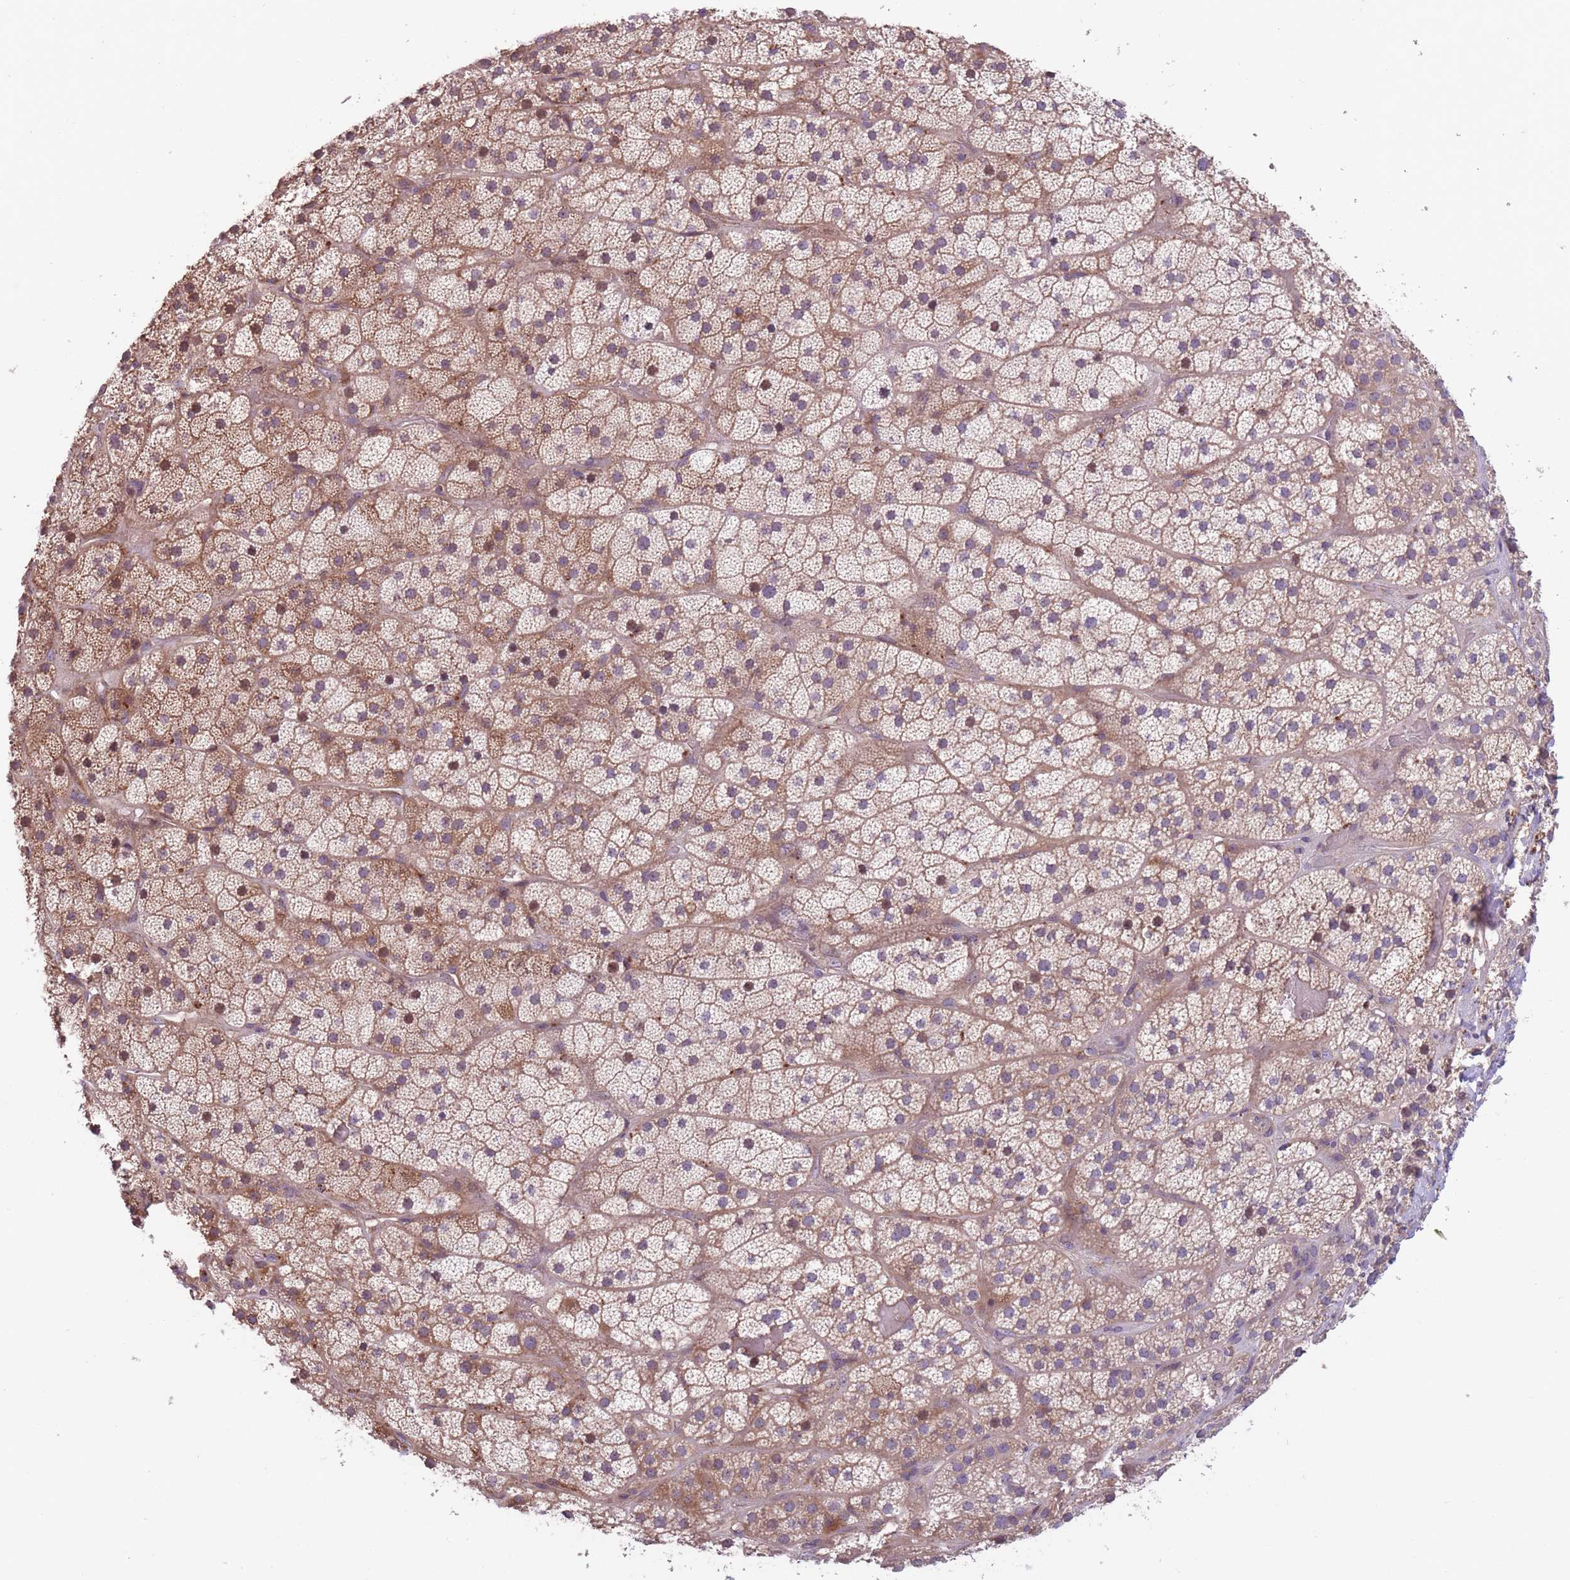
{"staining": {"intensity": "moderate", "quantity": "25%-75%", "location": "cytoplasmic/membranous,nuclear"}, "tissue": "adrenal gland", "cell_type": "Glandular cells", "image_type": "normal", "snomed": [{"axis": "morphology", "description": "Normal tissue, NOS"}, {"axis": "topography", "description": "Adrenal gland"}], "caption": "Immunohistochemical staining of benign adrenal gland shows medium levels of moderate cytoplasmic/membranous,nuclear staining in about 25%-75% of glandular cells.", "gene": "ITPKC", "patient": {"sex": "male", "age": 57}}